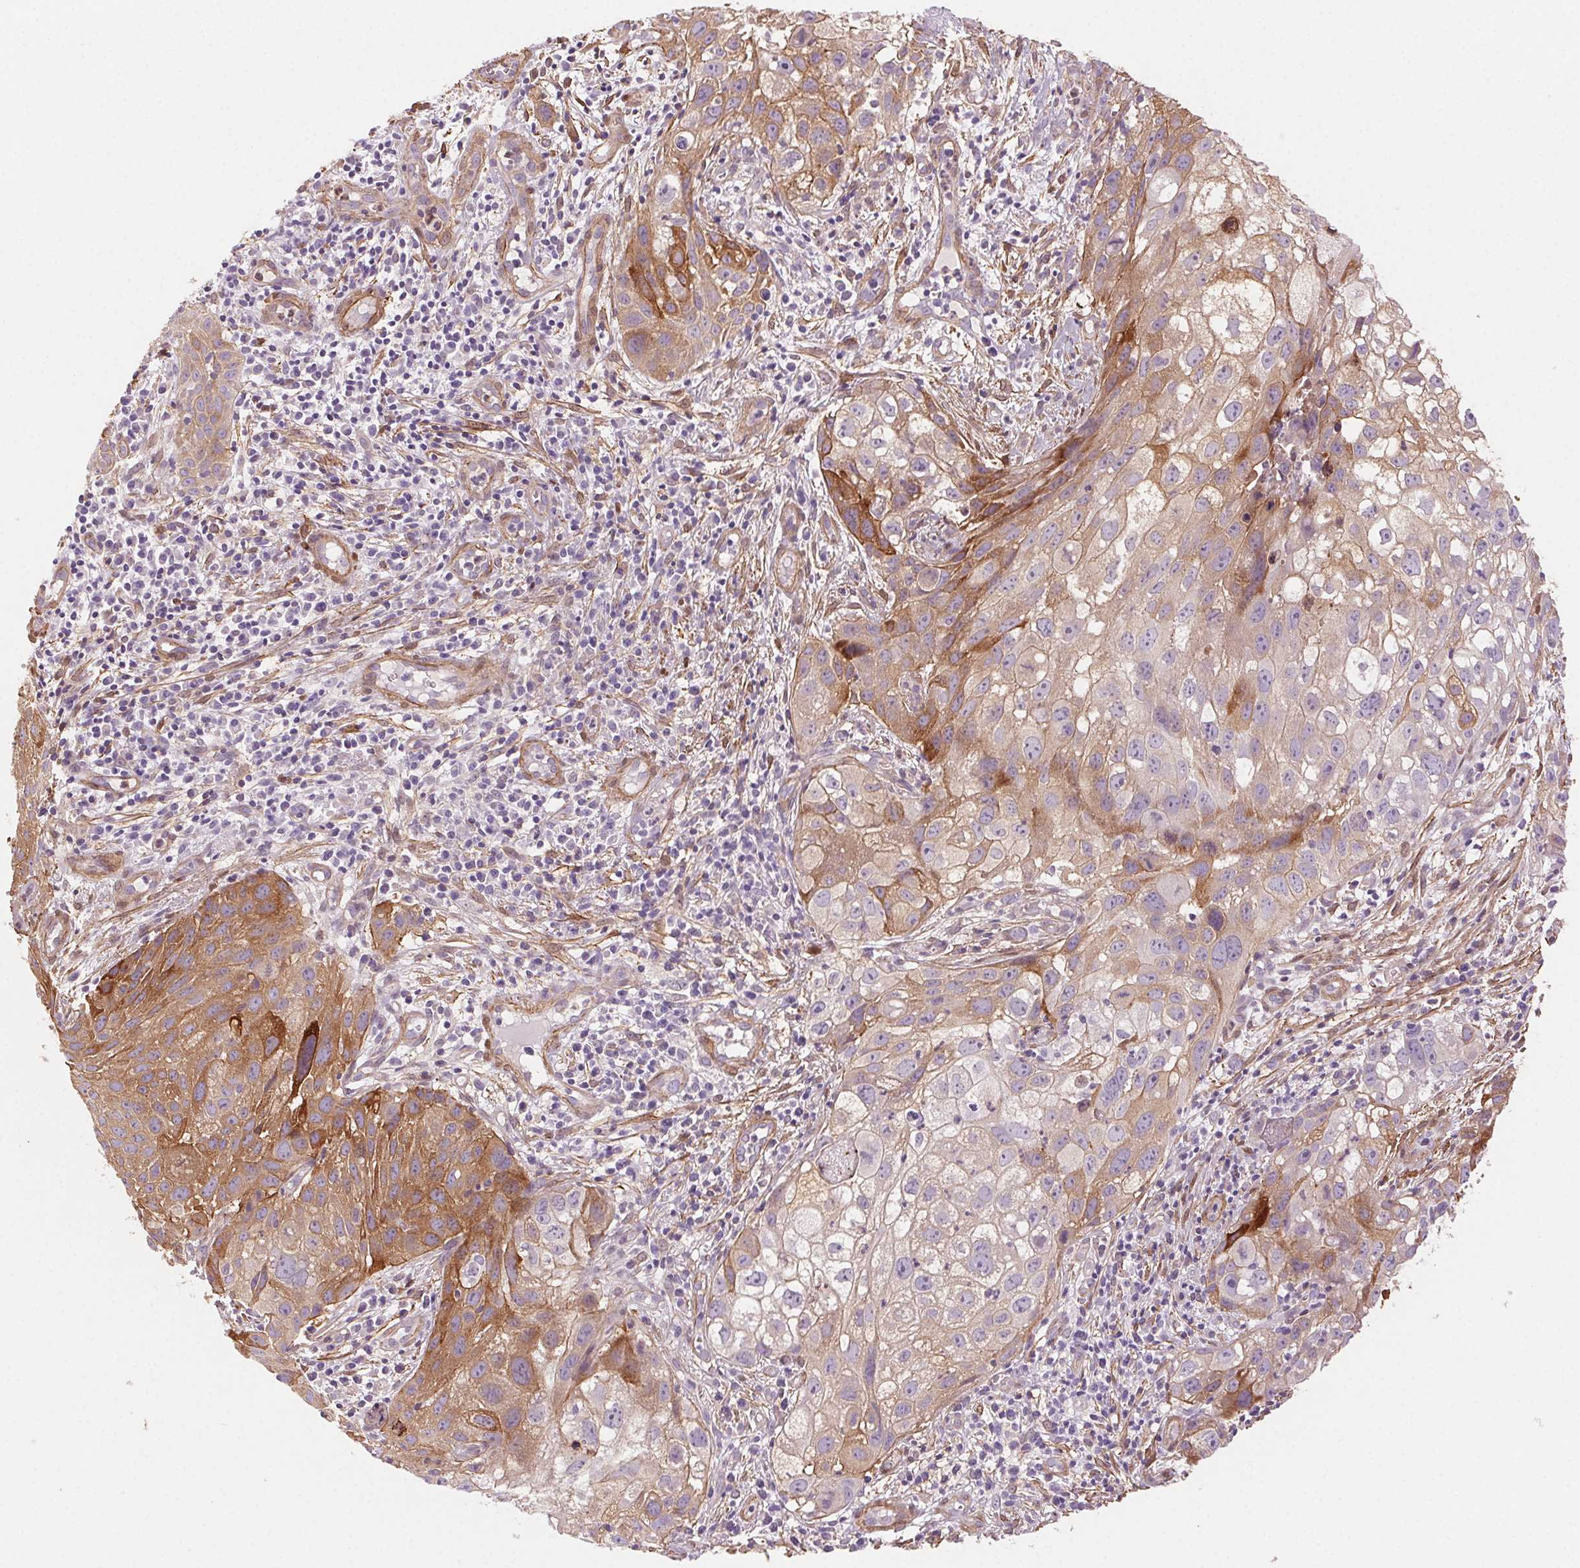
{"staining": {"intensity": "moderate", "quantity": ">75%", "location": "cytoplasmic/membranous"}, "tissue": "cervical cancer", "cell_type": "Tumor cells", "image_type": "cancer", "snomed": [{"axis": "morphology", "description": "Squamous cell carcinoma, NOS"}, {"axis": "topography", "description": "Cervix"}], "caption": "Cervical squamous cell carcinoma was stained to show a protein in brown. There is medium levels of moderate cytoplasmic/membranous staining in about >75% of tumor cells.", "gene": "GPX8", "patient": {"sex": "female", "age": 53}}